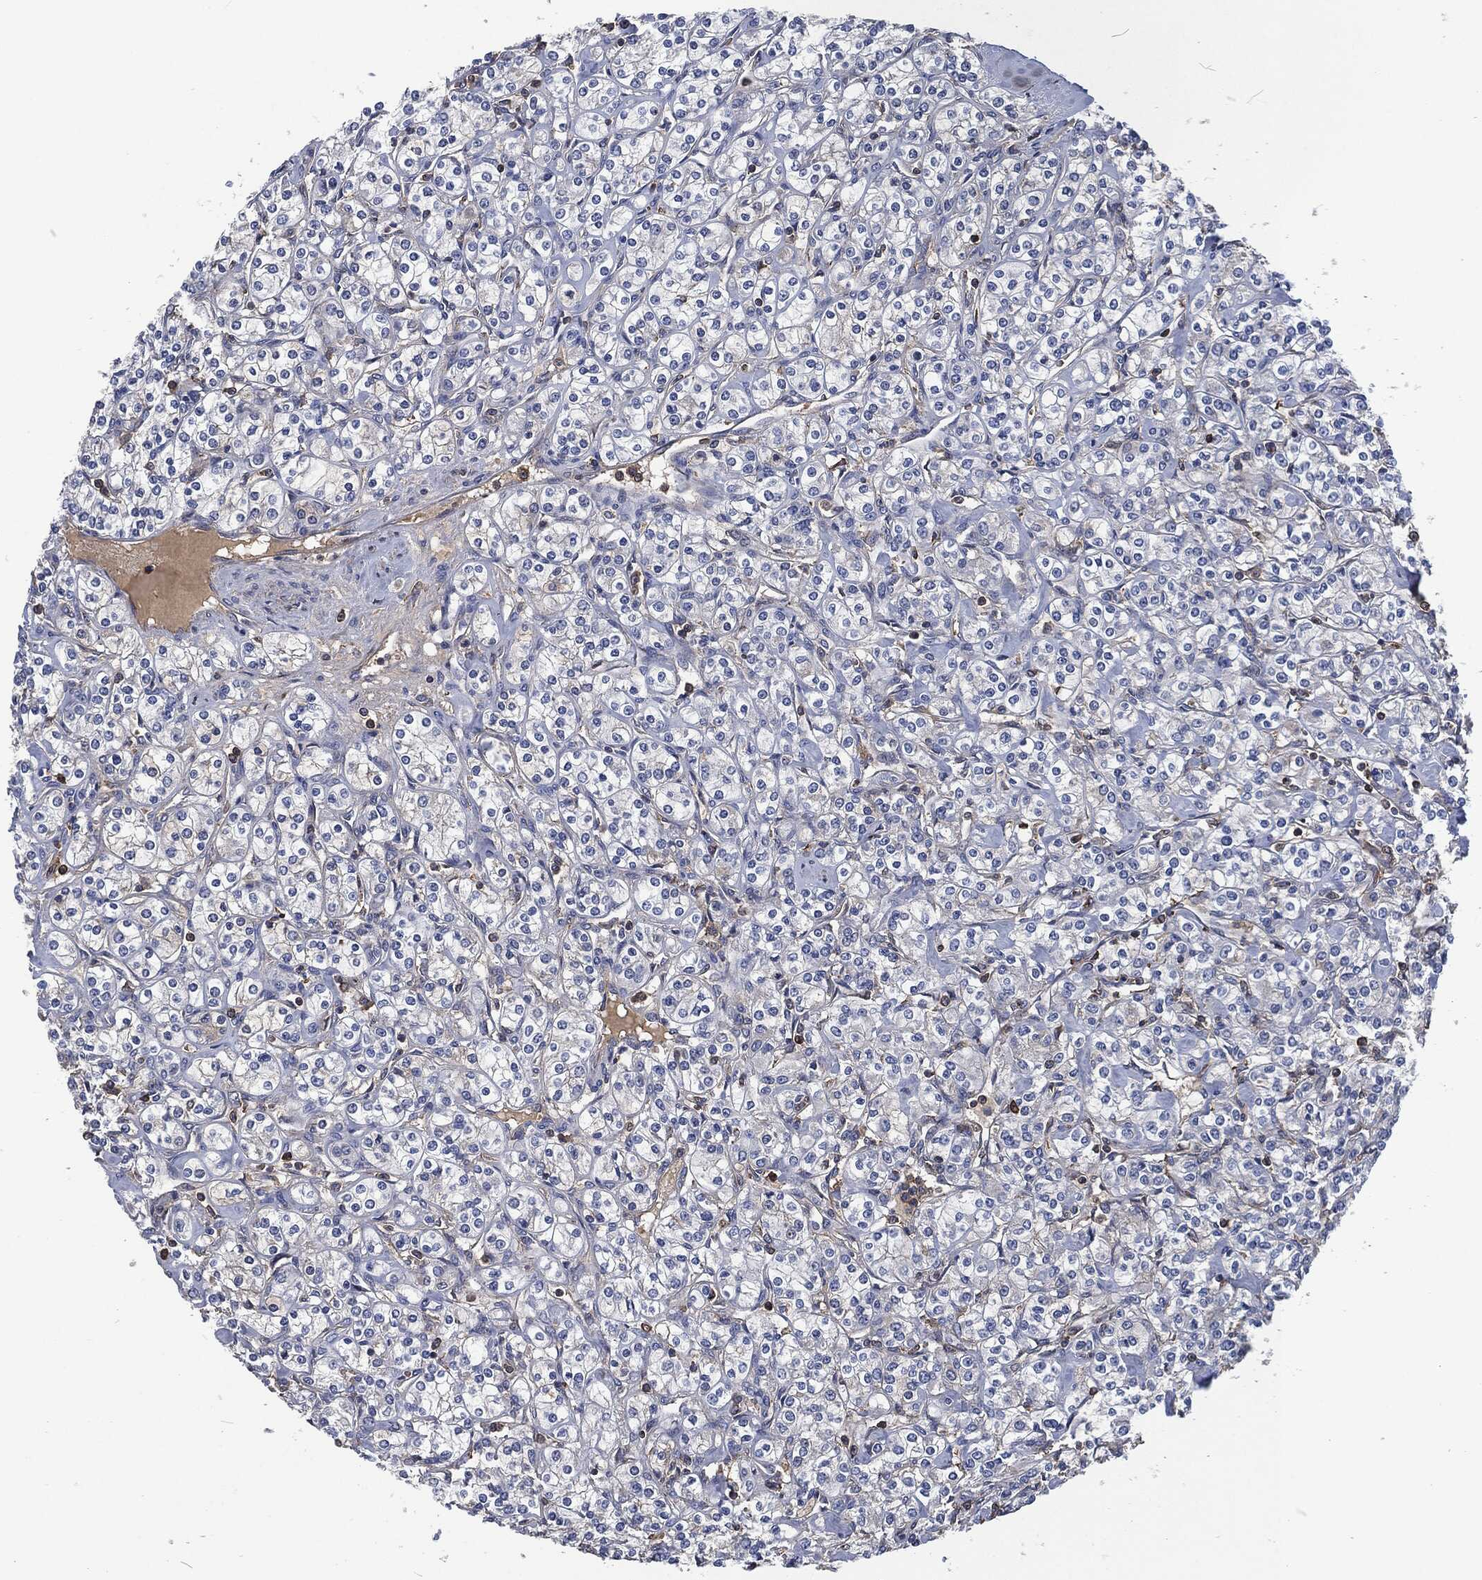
{"staining": {"intensity": "negative", "quantity": "none", "location": "none"}, "tissue": "renal cancer", "cell_type": "Tumor cells", "image_type": "cancer", "snomed": [{"axis": "morphology", "description": "Adenocarcinoma, NOS"}, {"axis": "topography", "description": "Kidney"}], "caption": "Photomicrograph shows no significant protein expression in tumor cells of adenocarcinoma (renal).", "gene": "LGALS9", "patient": {"sex": "male", "age": 77}}